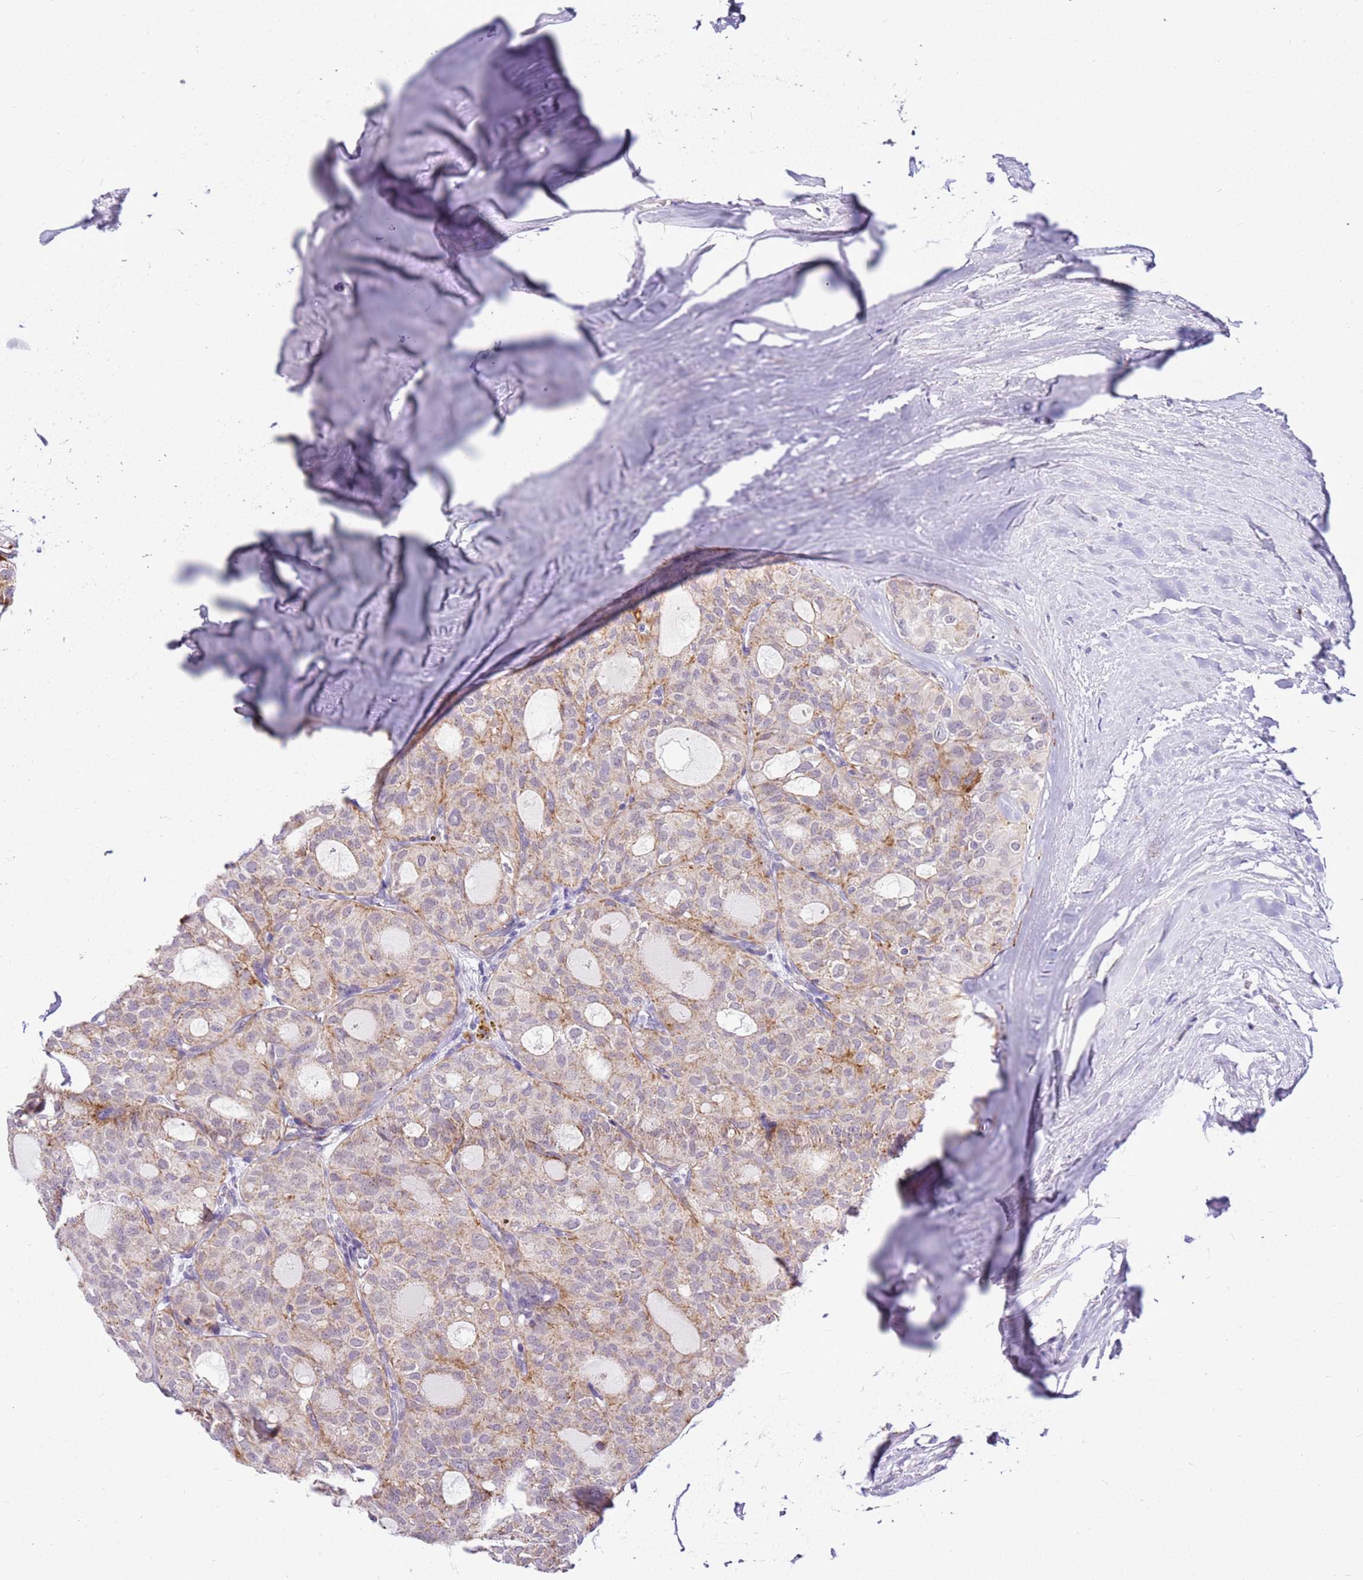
{"staining": {"intensity": "moderate", "quantity": "<25%", "location": "cytoplasmic/membranous"}, "tissue": "thyroid cancer", "cell_type": "Tumor cells", "image_type": "cancer", "snomed": [{"axis": "morphology", "description": "Follicular adenoma carcinoma, NOS"}, {"axis": "topography", "description": "Thyroid gland"}], "caption": "Immunohistochemical staining of thyroid follicular adenoma carcinoma shows moderate cytoplasmic/membranous protein staining in about <25% of tumor cells.", "gene": "SMIM4", "patient": {"sex": "male", "age": 75}}